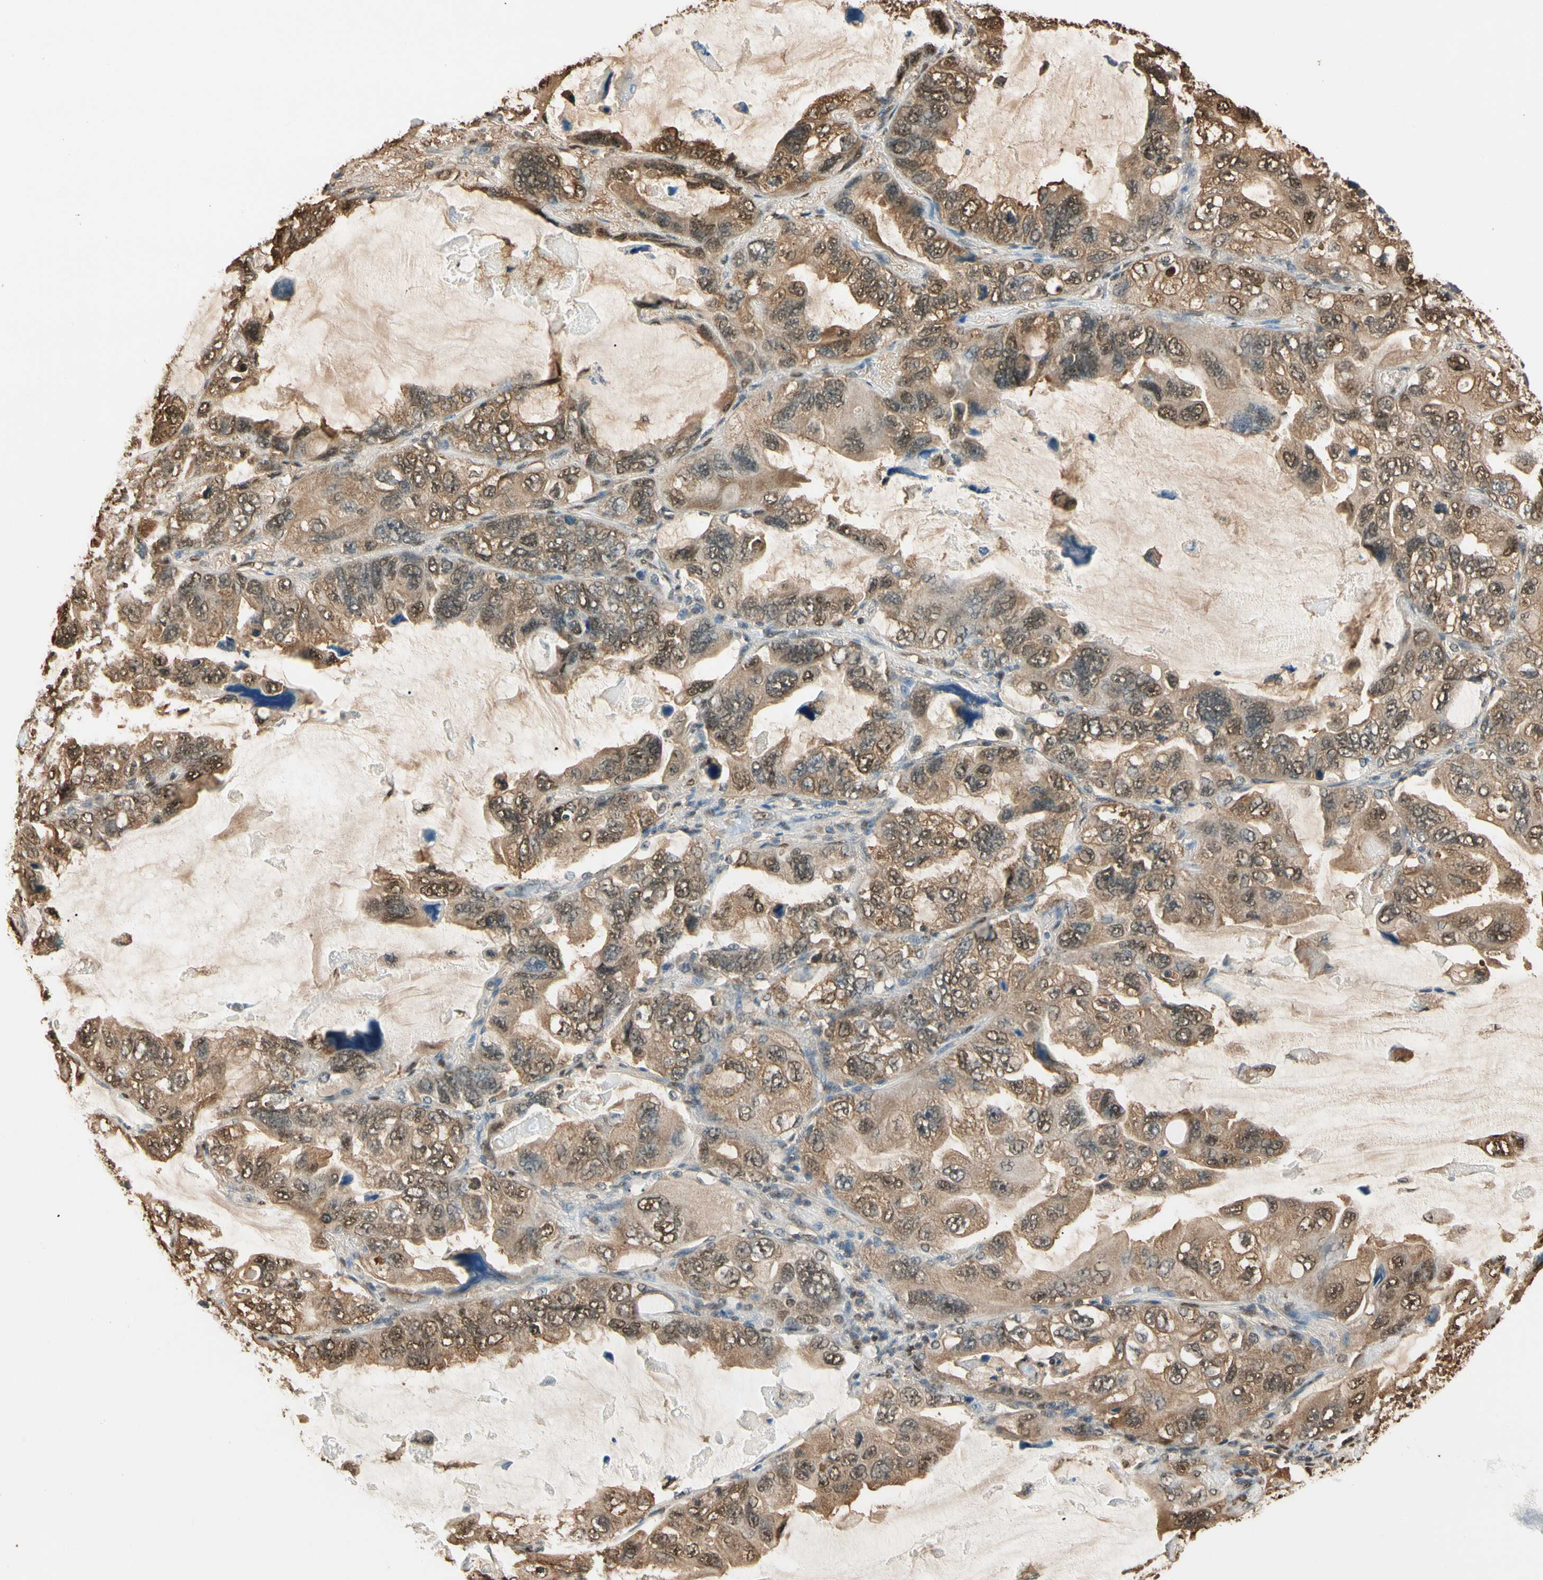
{"staining": {"intensity": "moderate", "quantity": ">75%", "location": "cytoplasmic/membranous,nuclear"}, "tissue": "lung cancer", "cell_type": "Tumor cells", "image_type": "cancer", "snomed": [{"axis": "morphology", "description": "Squamous cell carcinoma, NOS"}, {"axis": "topography", "description": "Lung"}], "caption": "Brown immunohistochemical staining in lung squamous cell carcinoma demonstrates moderate cytoplasmic/membranous and nuclear positivity in about >75% of tumor cells. (DAB IHC, brown staining for protein, blue staining for nuclei).", "gene": "PNCK", "patient": {"sex": "female", "age": 73}}